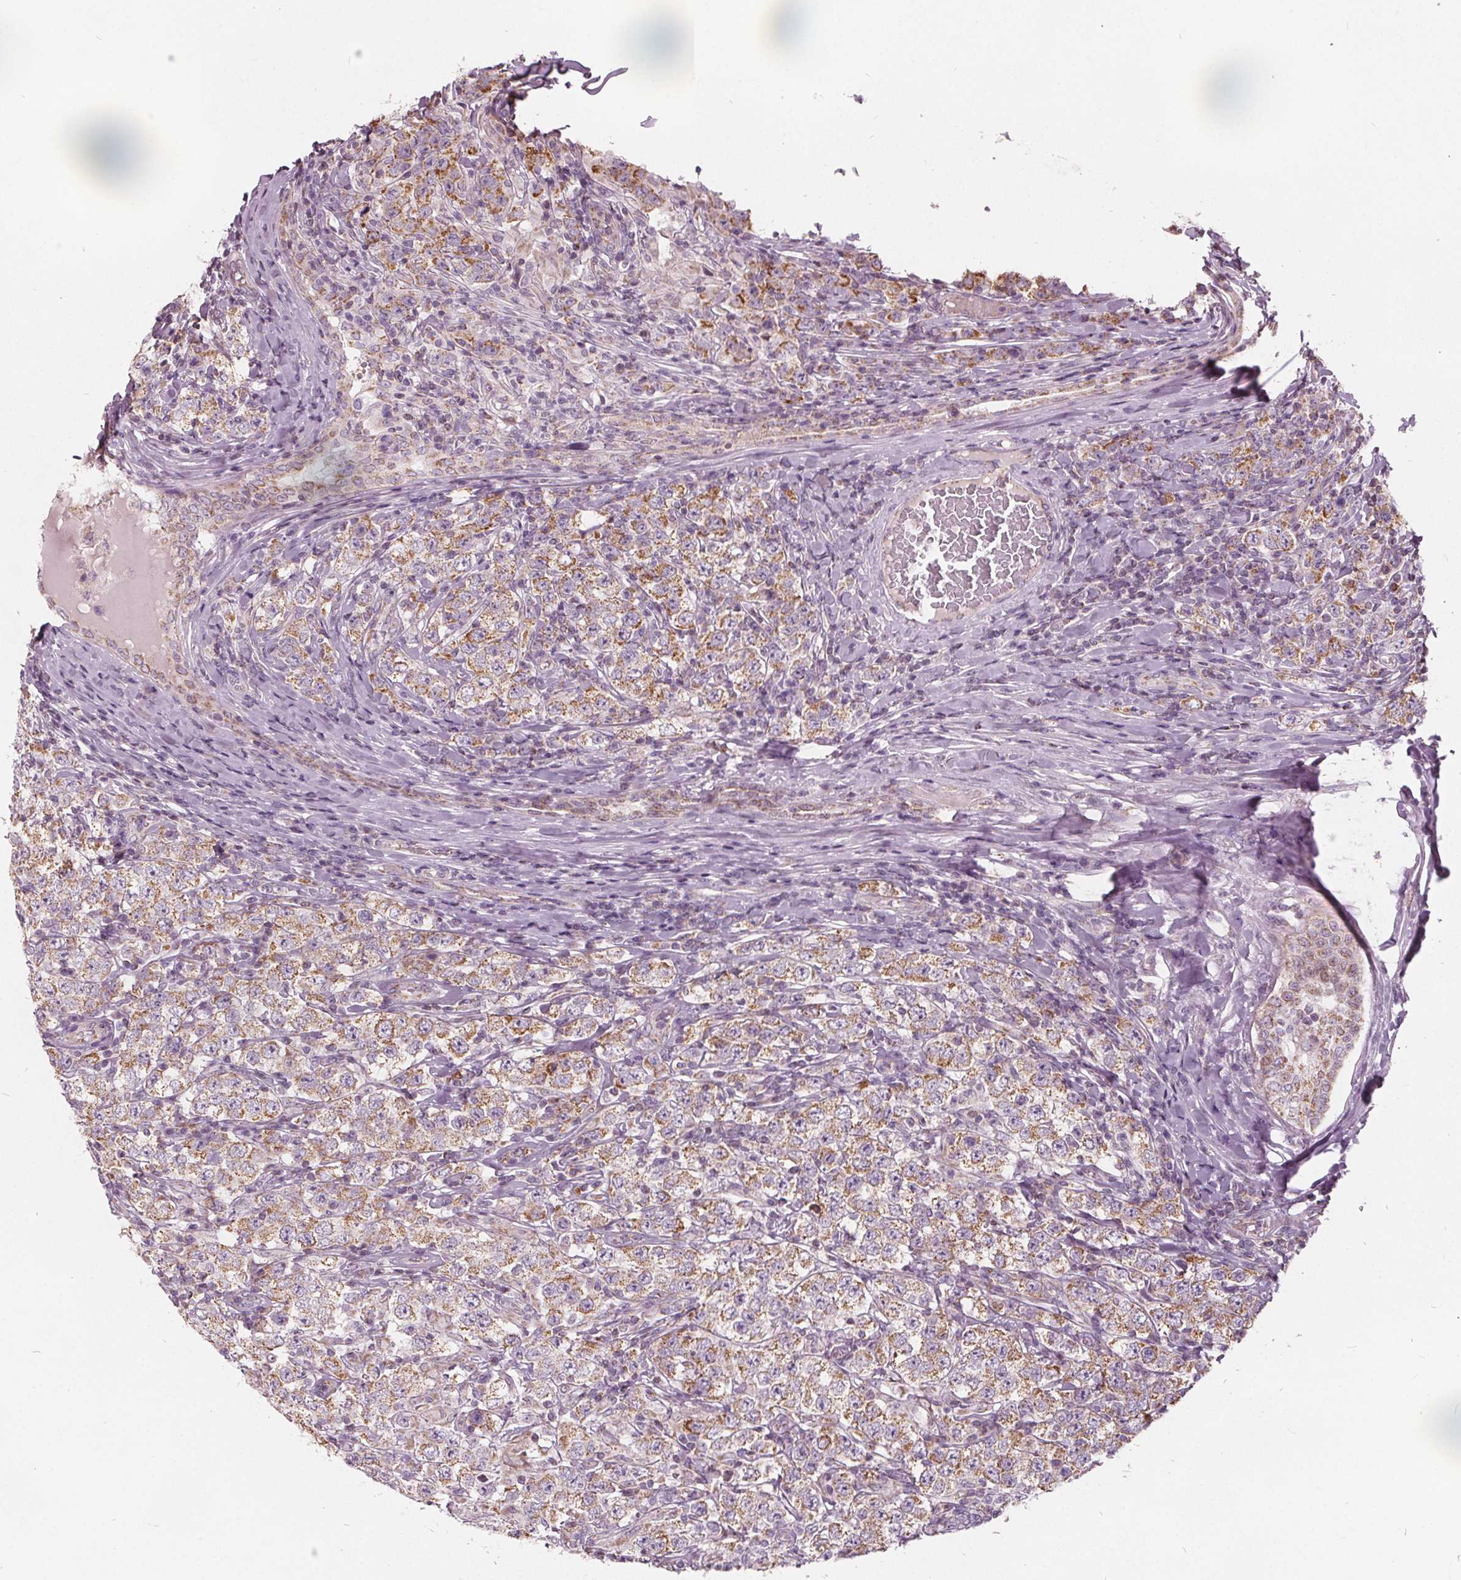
{"staining": {"intensity": "moderate", "quantity": ">75%", "location": "cytoplasmic/membranous"}, "tissue": "testis cancer", "cell_type": "Tumor cells", "image_type": "cancer", "snomed": [{"axis": "morphology", "description": "Seminoma, NOS"}, {"axis": "morphology", "description": "Carcinoma, Embryonal, NOS"}, {"axis": "topography", "description": "Testis"}], "caption": "Protein analysis of testis seminoma tissue shows moderate cytoplasmic/membranous staining in about >75% of tumor cells.", "gene": "ECI2", "patient": {"sex": "male", "age": 41}}